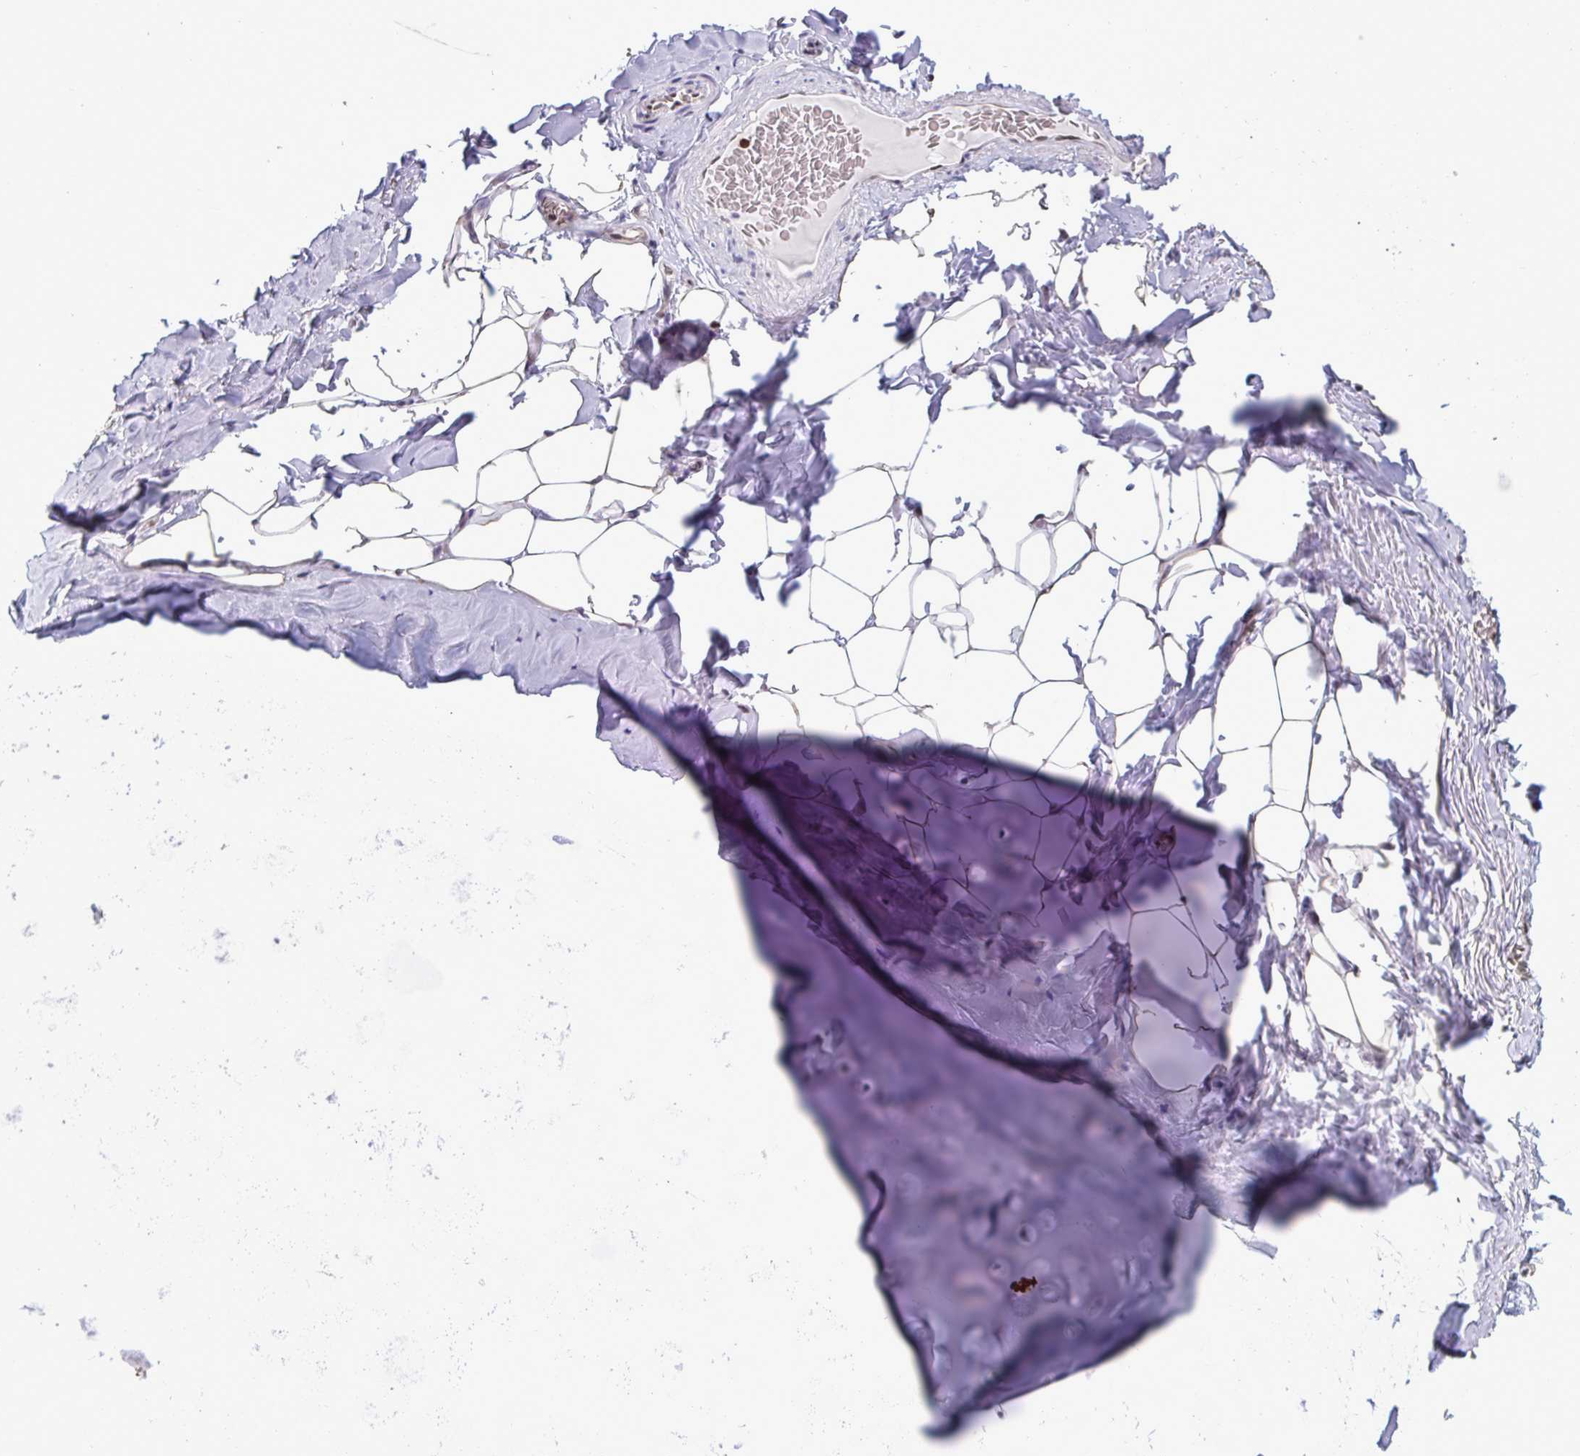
{"staining": {"intensity": "negative", "quantity": "none", "location": "none"}, "tissue": "adipose tissue", "cell_type": "Adipocytes", "image_type": "normal", "snomed": [{"axis": "morphology", "description": "Normal tissue, NOS"}, {"axis": "topography", "description": "Cartilage tissue"}, {"axis": "topography", "description": "Bronchus"}, {"axis": "topography", "description": "Peripheral nerve tissue"}], "caption": "This is an immunohistochemistry (IHC) photomicrograph of unremarkable adipose tissue. There is no staining in adipocytes.", "gene": "HMGB2", "patient": {"sex": "male", "age": 67}}